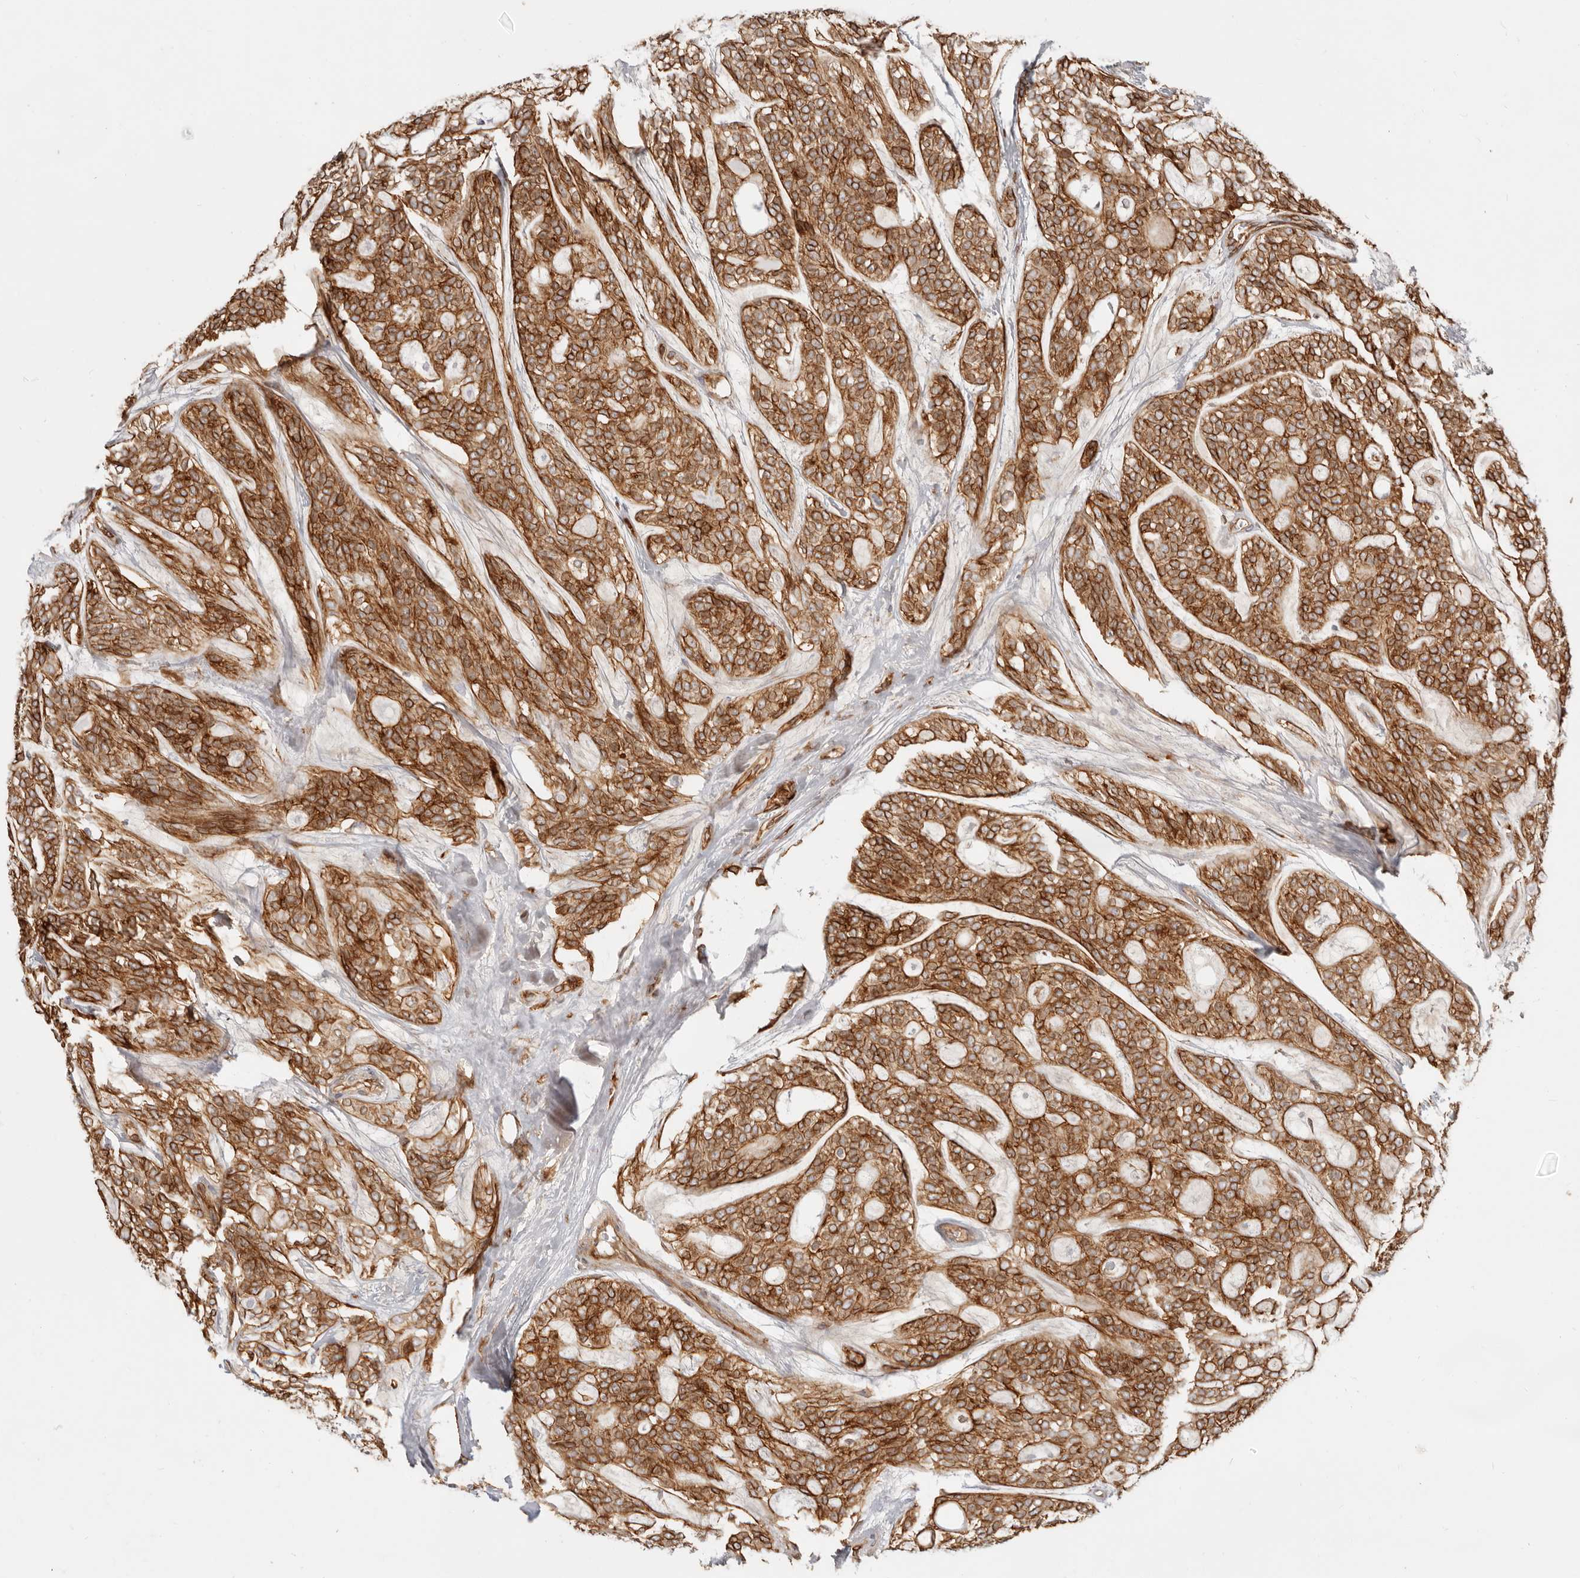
{"staining": {"intensity": "moderate", "quantity": ">75%", "location": "cytoplasmic/membranous"}, "tissue": "head and neck cancer", "cell_type": "Tumor cells", "image_type": "cancer", "snomed": [{"axis": "morphology", "description": "Adenocarcinoma, NOS"}, {"axis": "topography", "description": "Head-Neck"}], "caption": "Approximately >75% of tumor cells in human head and neck adenocarcinoma reveal moderate cytoplasmic/membranous protein positivity as visualized by brown immunohistochemical staining.", "gene": "UFSP1", "patient": {"sex": "male", "age": 66}}